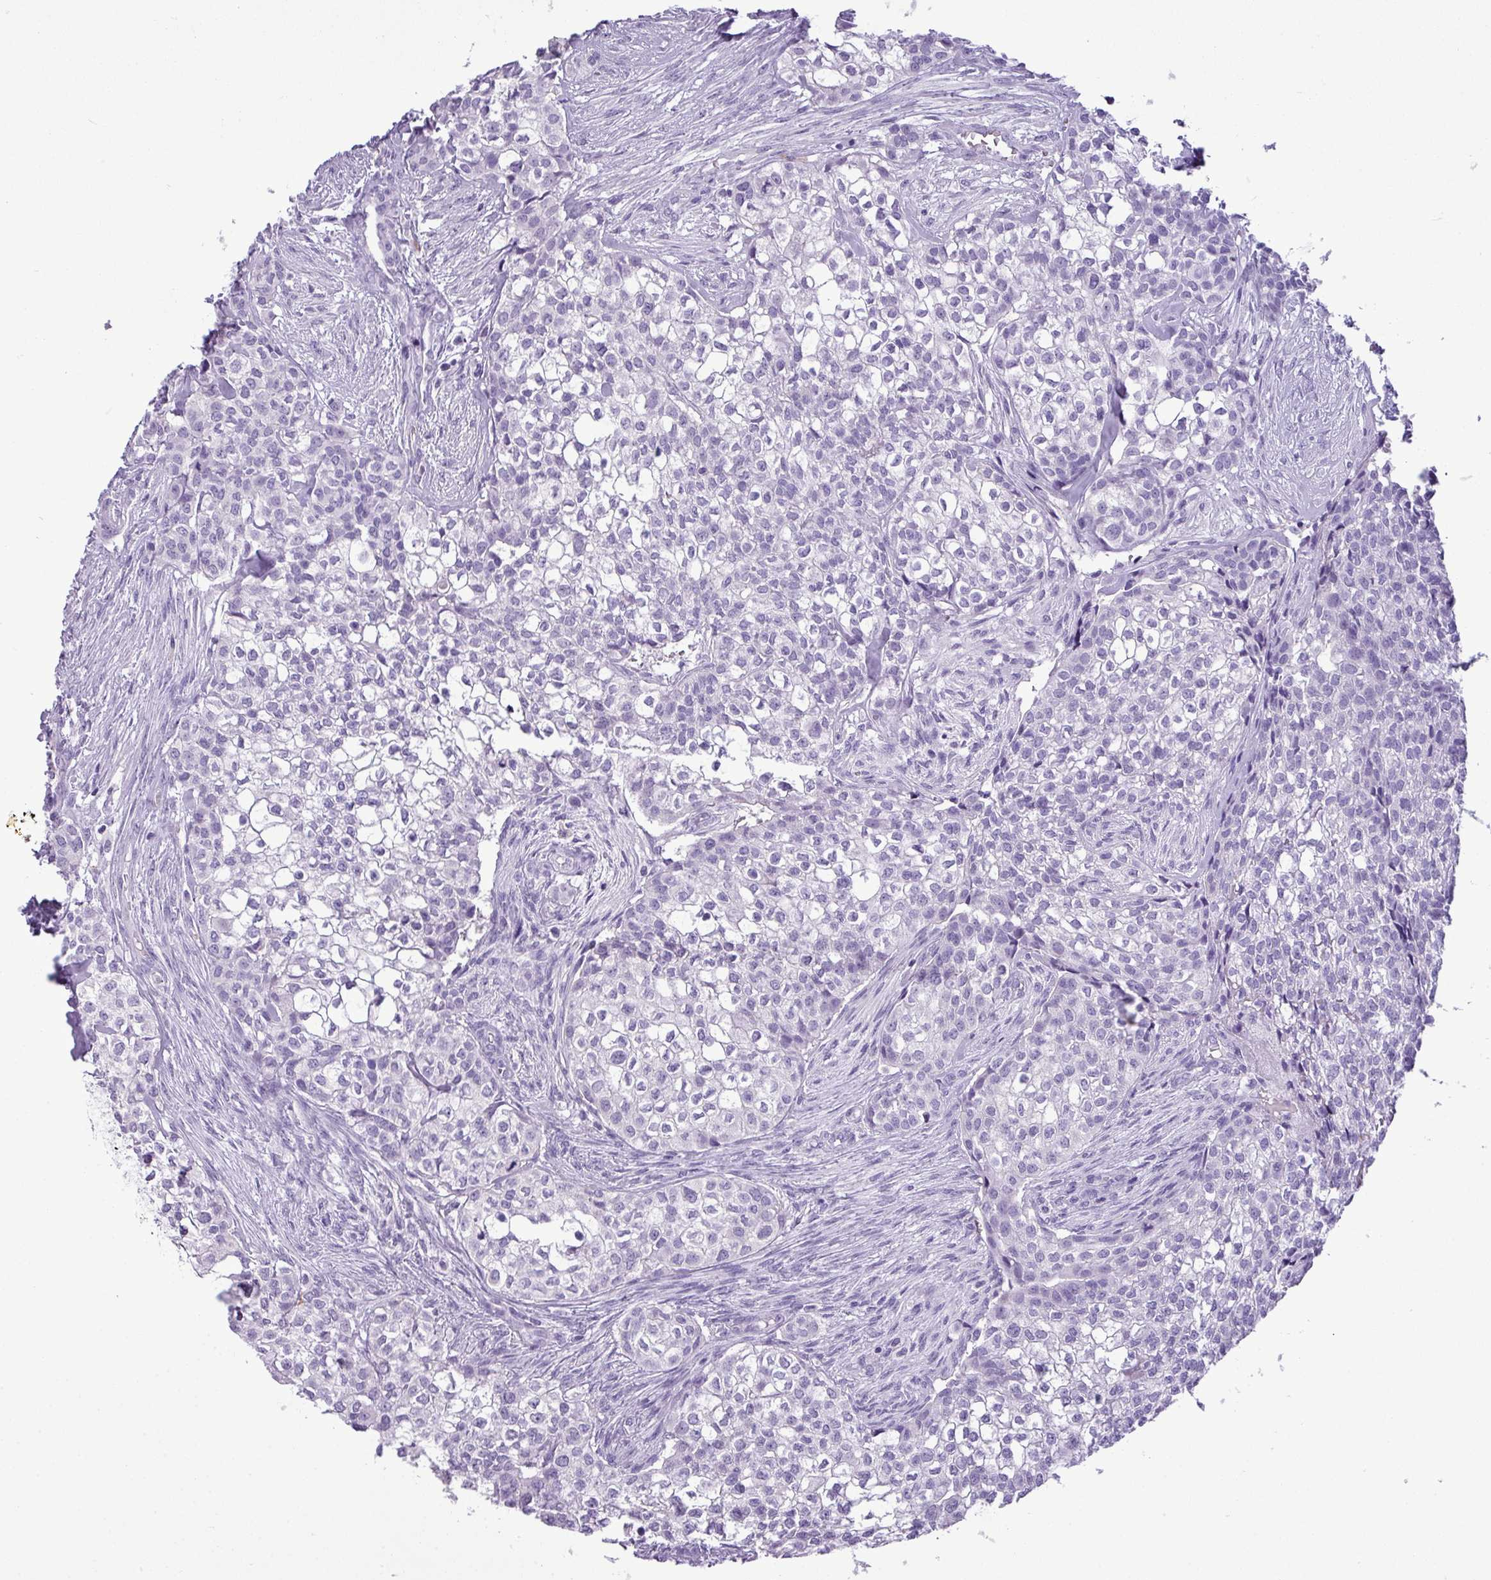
{"staining": {"intensity": "negative", "quantity": "none", "location": "none"}, "tissue": "head and neck cancer", "cell_type": "Tumor cells", "image_type": "cancer", "snomed": [{"axis": "morphology", "description": "Adenocarcinoma, NOS"}, {"axis": "topography", "description": "Head-Neck"}], "caption": "DAB immunohistochemical staining of head and neck adenocarcinoma reveals no significant expression in tumor cells.", "gene": "RBMXL2", "patient": {"sex": "male", "age": 81}}